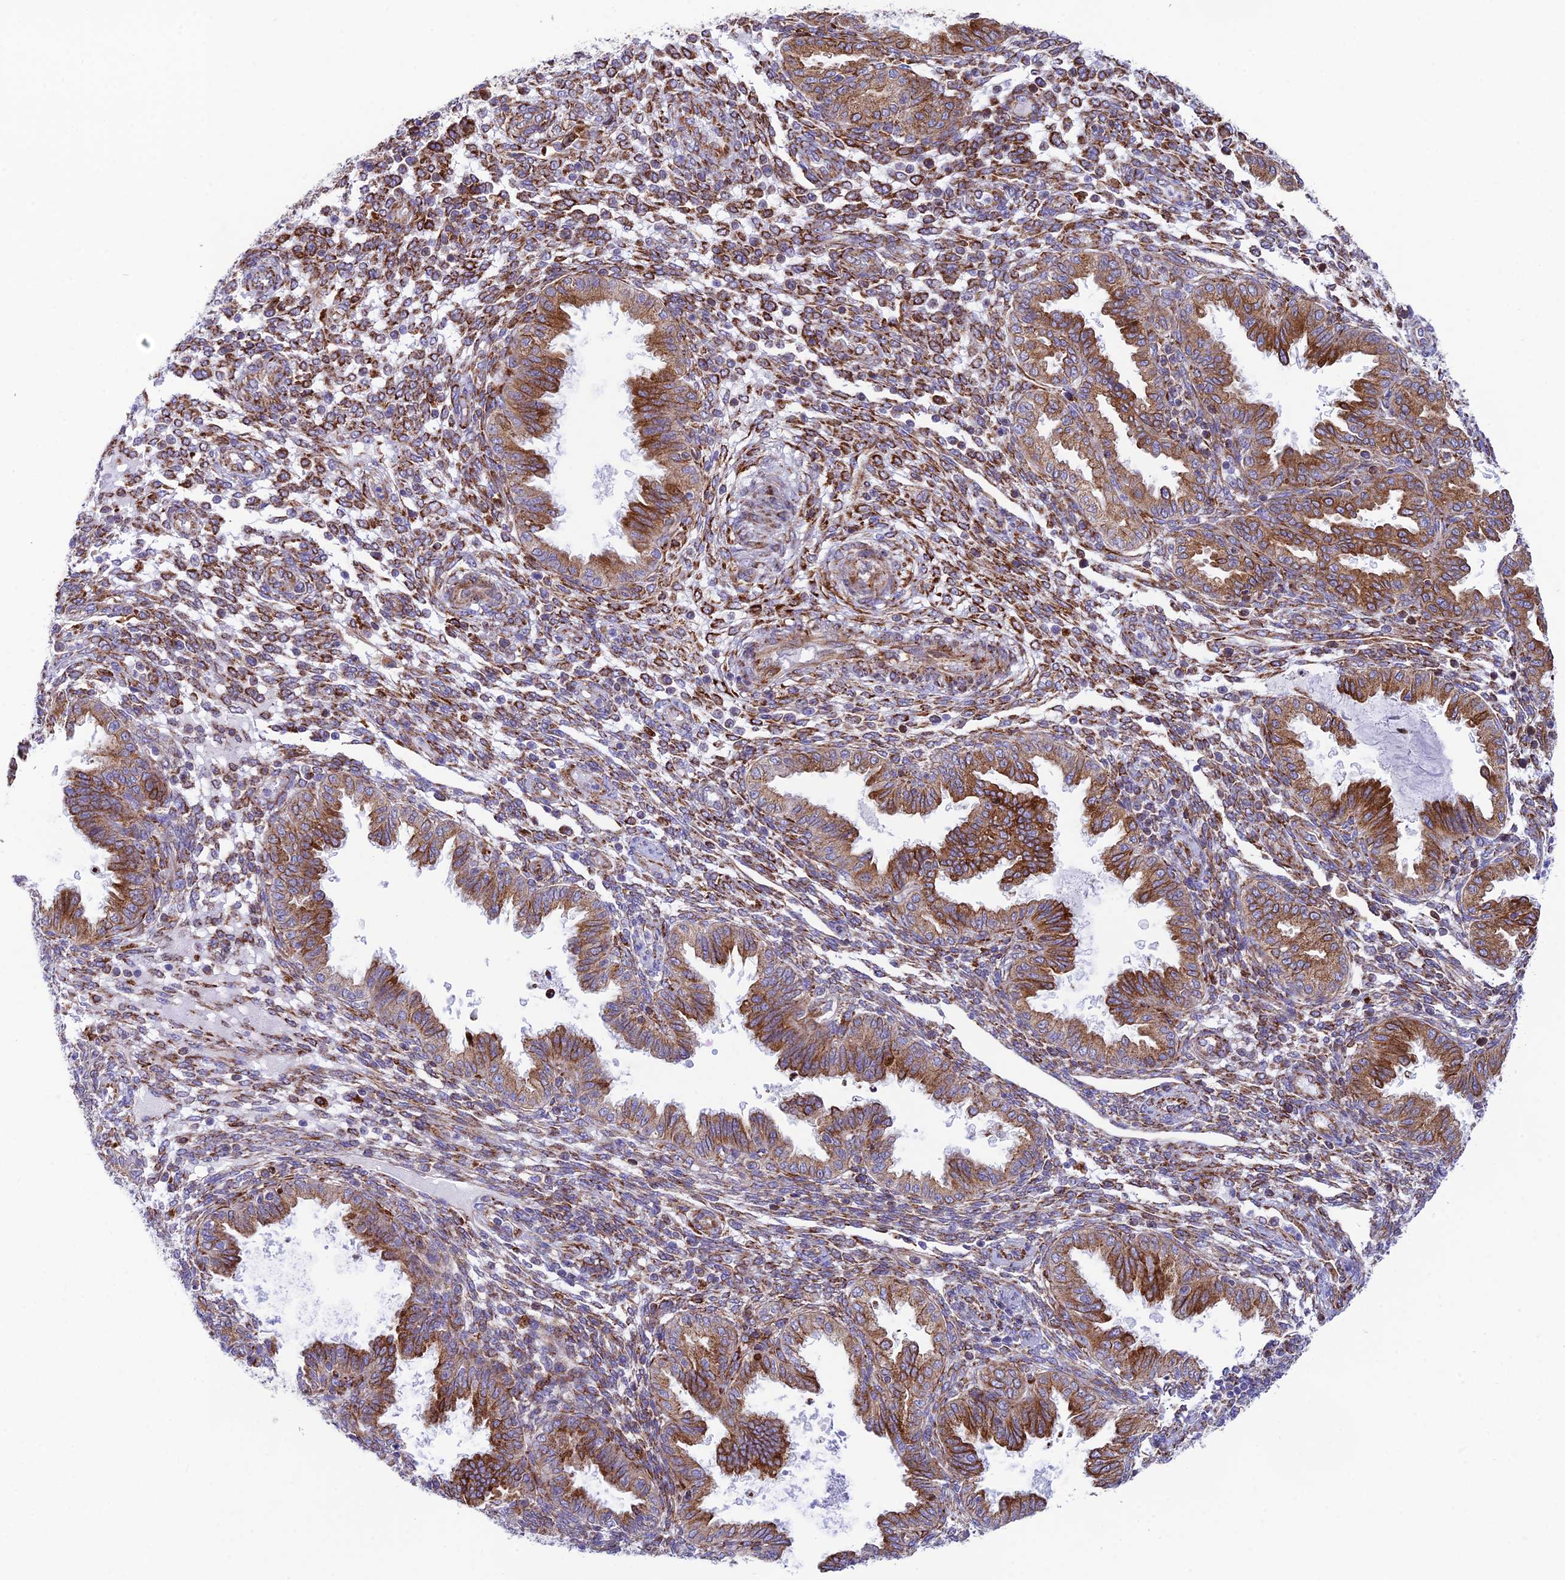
{"staining": {"intensity": "strong", "quantity": "25%-75%", "location": "cytoplasmic/membranous"}, "tissue": "endometrium", "cell_type": "Cells in endometrial stroma", "image_type": "normal", "snomed": [{"axis": "morphology", "description": "Normal tissue, NOS"}, {"axis": "topography", "description": "Endometrium"}], "caption": "About 25%-75% of cells in endometrial stroma in unremarkable human endometrium reveal strong cytoplasmic/membranous protein expression as visualized by brown immunohistochemical staining.", "gene": "TUBGCP6", "patient": {"sex": "female", "age": 33}}